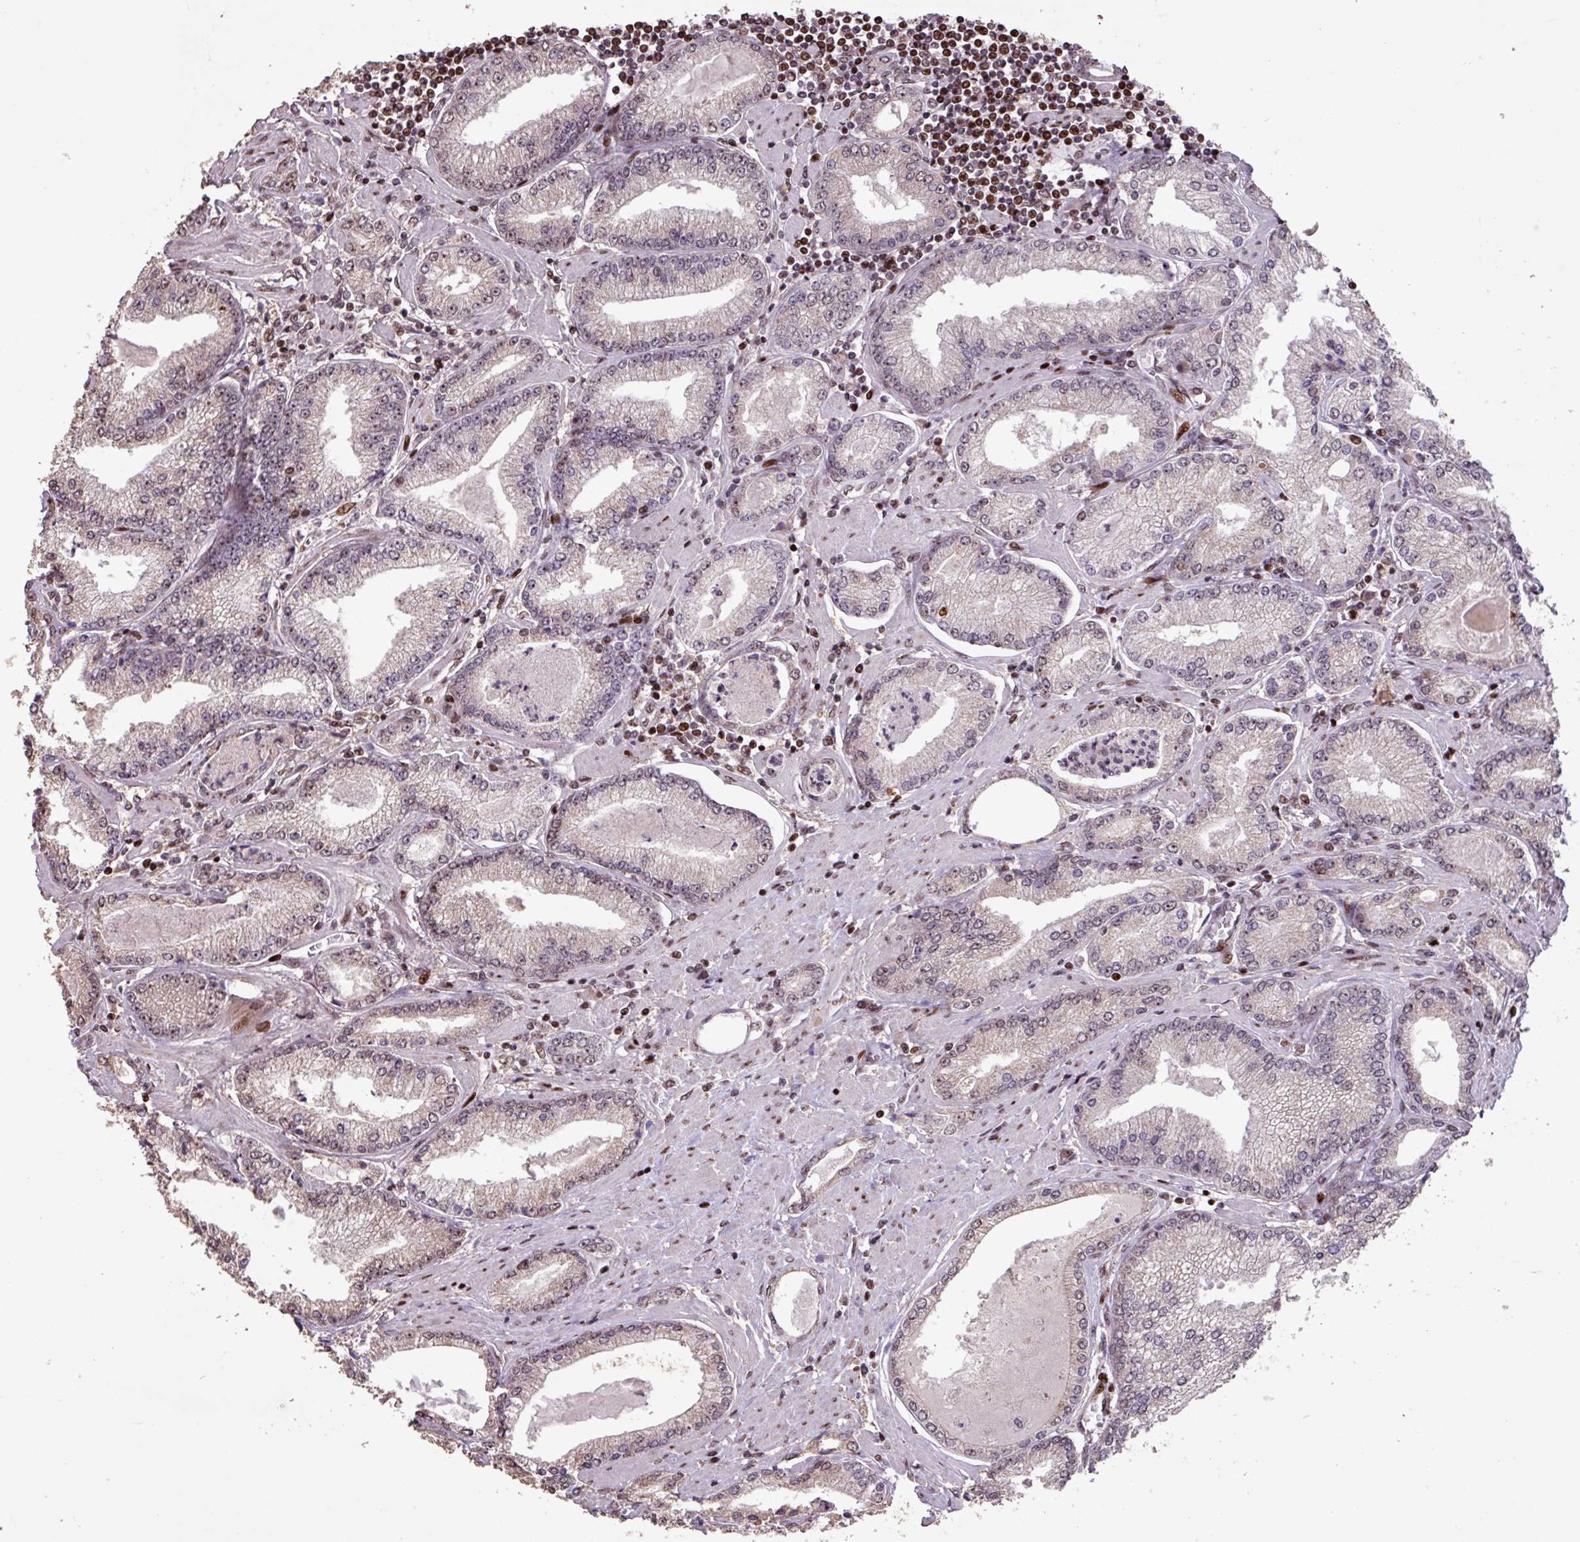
{"staining": {"intensity": "weak", "quantity": "<25%", "location": "cytoplasmic/membranous"}, "tissue": "prostate cancer", "cell_type": "Tumor cells", "image_type": "cancer", "snomed": [{"axis": "morphology", "description": "Adenocarcinoma, High grade"}, {"axis": "topography", "description": "Prostate"}], "caption": "The photomicrograph shows no staining of tumor cells in prostate cancer (adenocarcinoma (high-grade)). The staining was performed using DAB (3,3'-diaminobenzidine) to visualize the protein expression in brown, while the nuclei were stained in blue with hematoxylin (Magnification: 20x).", "gene": "ZNF709", "patient": {"sex": "male", "age": 66}}